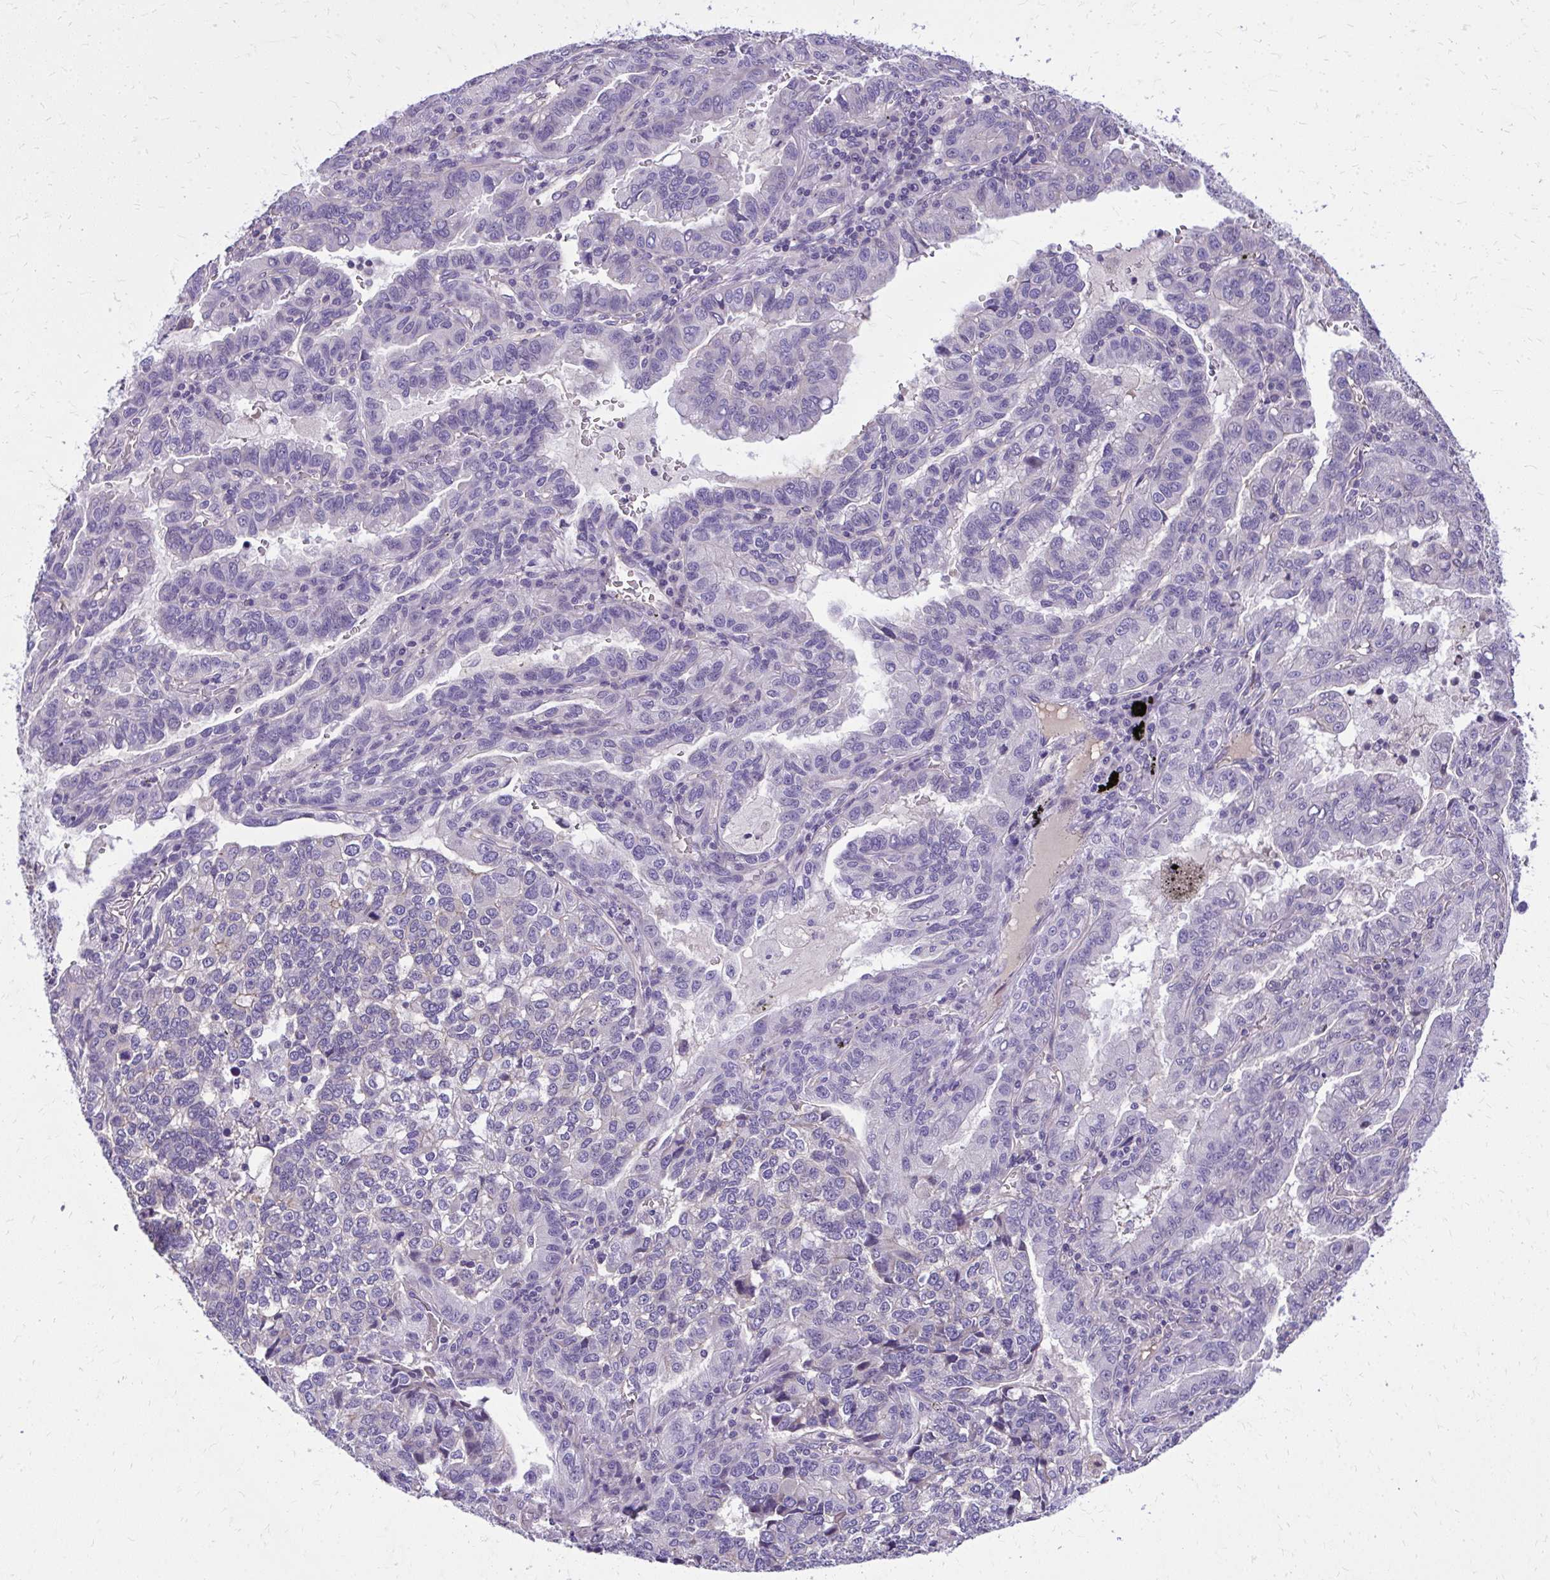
{"staining": {"intensity": "negative", "quantity": "none", "location": "none"}, "tissue": "lung cancer", "cell_type": "Tumor cells", "image_type": "cancer", "snomed": [{"axis": "morphology", "description": "Adenocarcinoma, NOS"}, {"axis": "topography", "description": "Lymph node"}, {"axis": "topography", "description": "Lung"}], "caption": "Immunohistochemical staining of lung cancer shows no significant expression in tumor cells.", "gene": "RUNDC3B", "patient": {"sex": "male", "age": 66}}